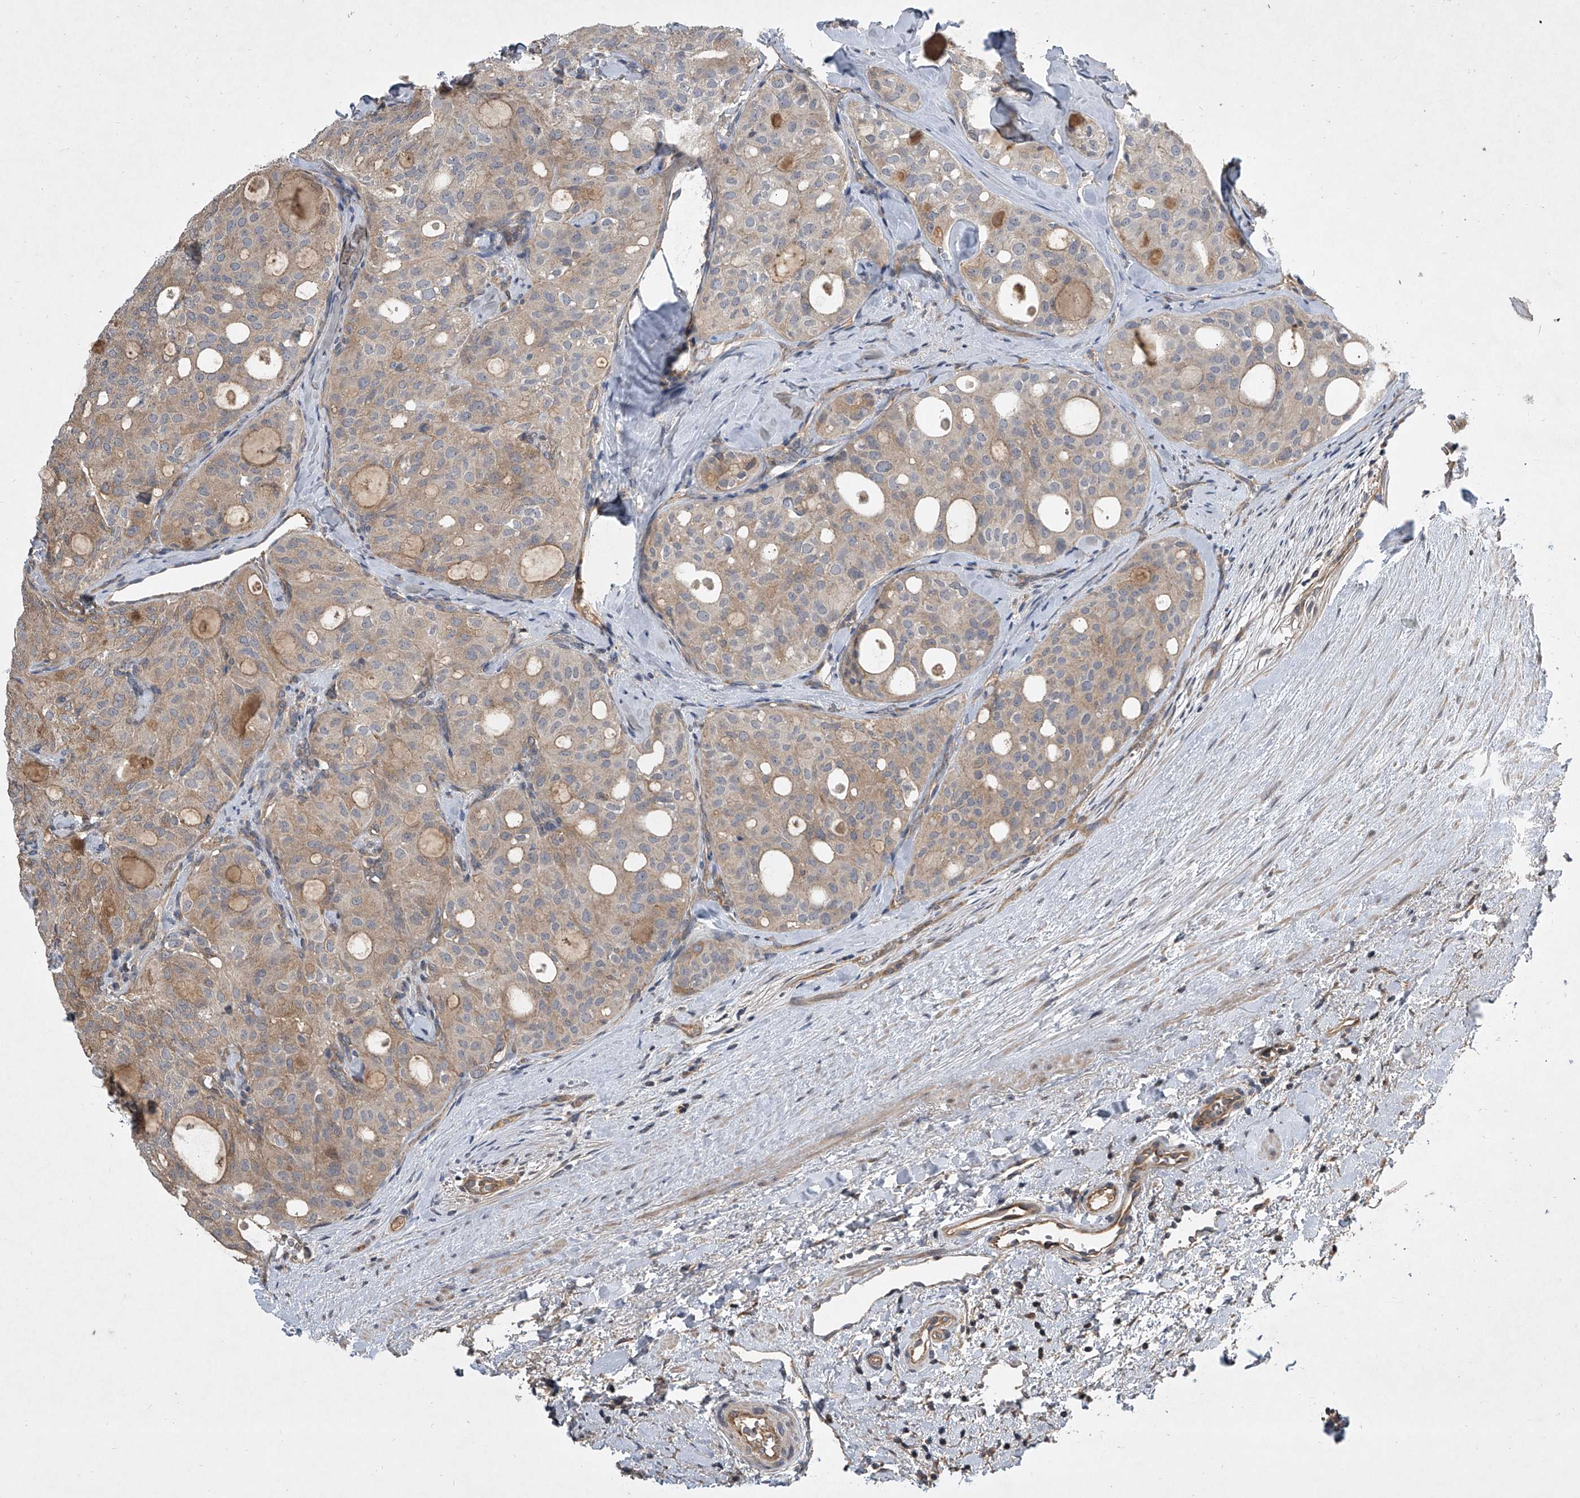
{"staining": {"intensity": "weak", "quantity": "<25%", "location": "cytoplasmic/membranous"}, "tissue": "thyroid cancer", "cell_type": "Tumor cells", "image_type": "cancer", "snomed": [{"axis": "morphology", "description": "Follicular adenoma carcinoma, NOS"}, {"axis": "topography", "description": "Thyroid gland"}], "caption": "Immunohistochemical staining of human thyroid follicular adenoma carcinoma displays no significant positivity in tumor cells.", "gene": "NFS1", "patient": {"sex": "male", "age": 75}}